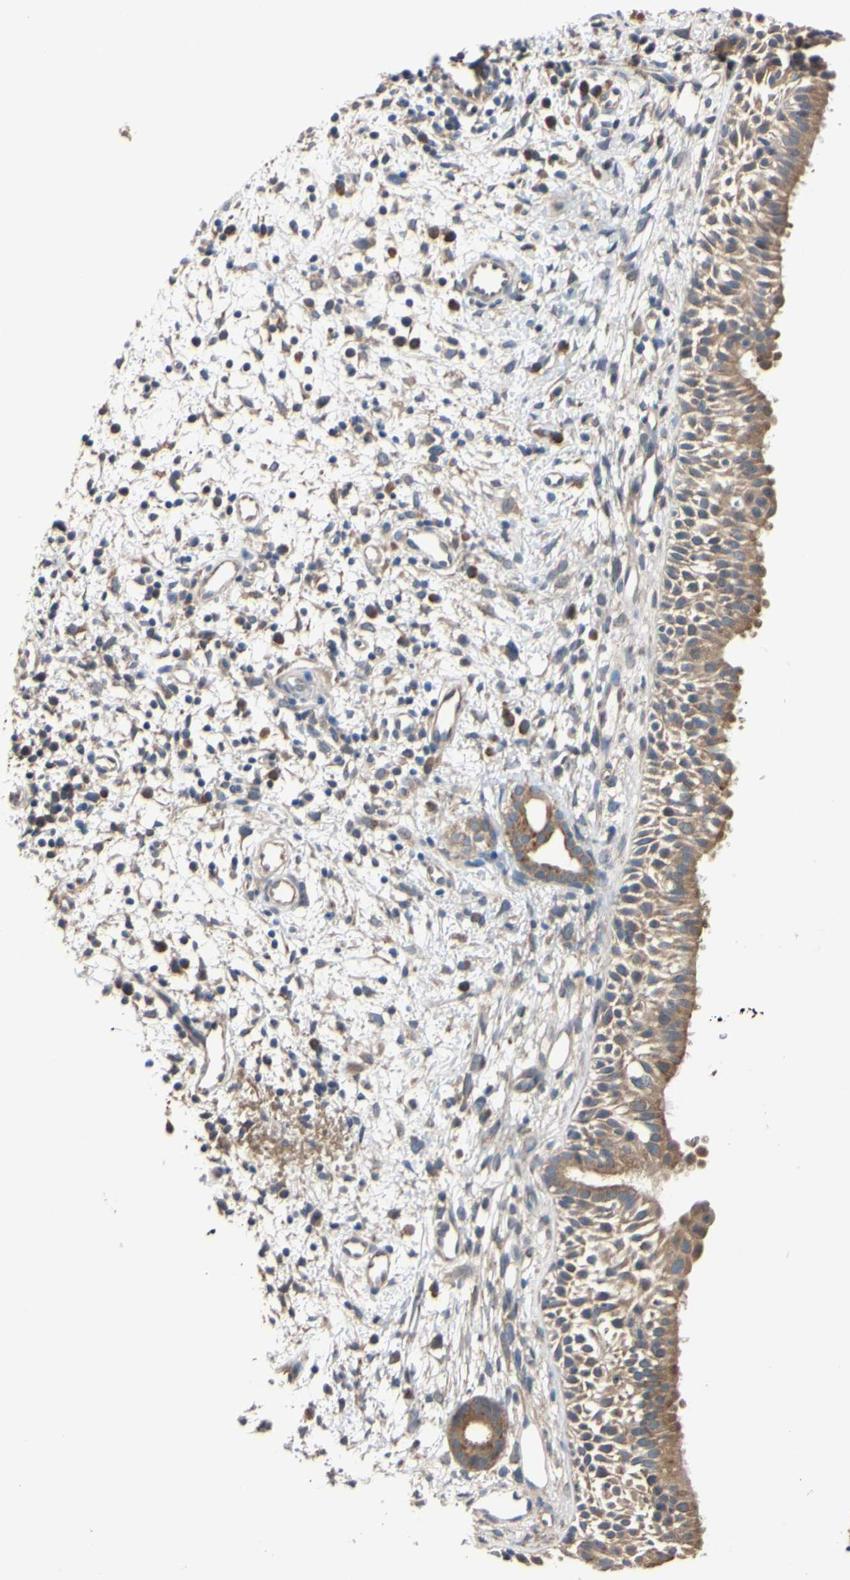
{"staining": {"intensity": "weak", "quantity": ">75%", "location": "cytoplasmic/membranous"}, "tissue": "nasopharynx", "cell_type": "Respiratory epithelial cells", "image_type": "normal", "snomed": [{"axis": "morphology", "description": "Normal tissue, NOS"}, {"axis": "topography", "description": "Nasopharynx"}], "caption": "The immunohistochemical stain highlights weak cytoplasmic/membranous expression in respiratory epithelial cells of benign nasopharynx. Using DAB (3,3'-diaminobenzidine) (brown) and hematoxylin (blue) stains, captured at high magnification using brightfield microscopy.", "gene": "RARS1", "patient": {"sex": "male", "age": 22}}